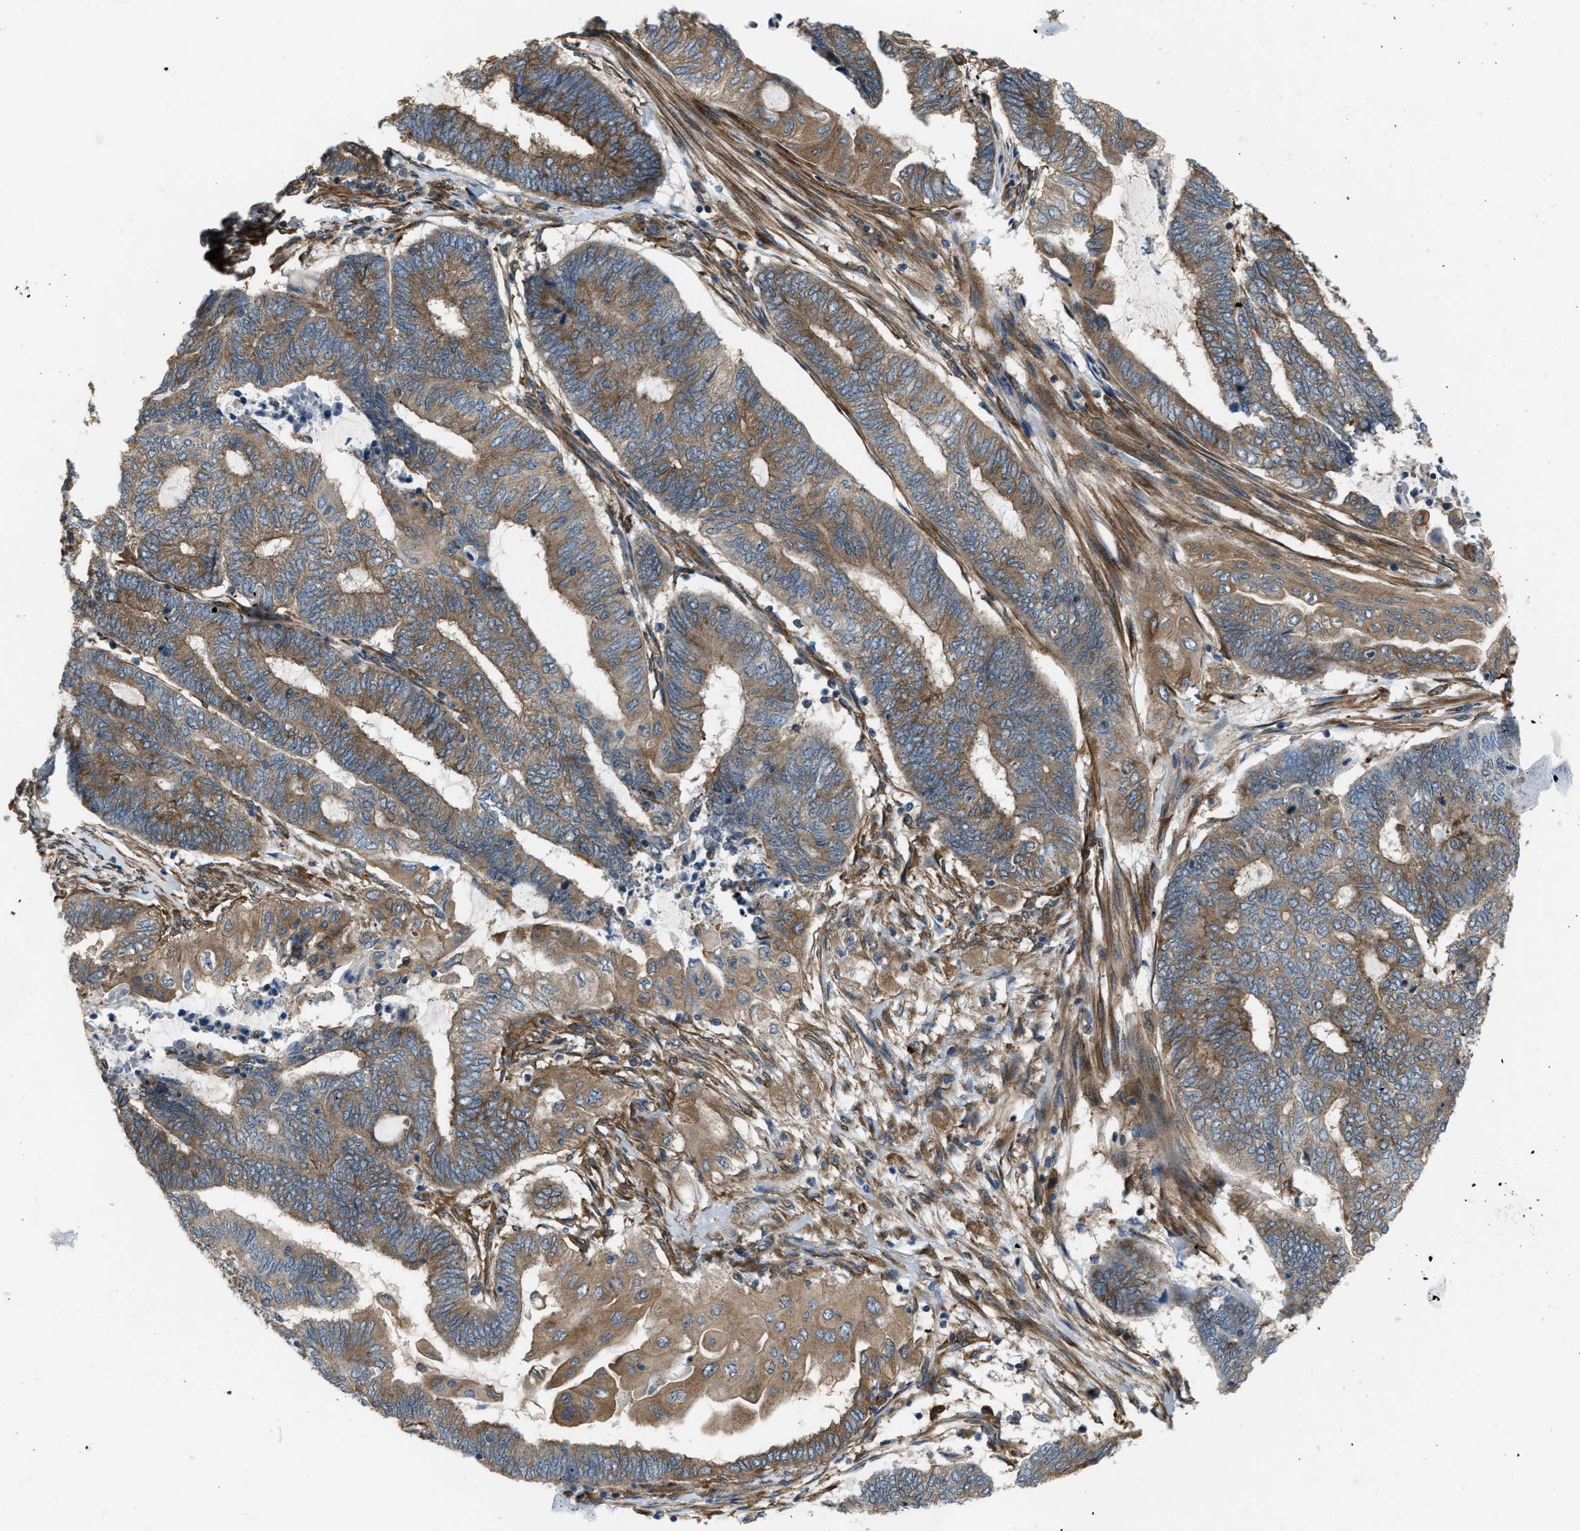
{"staining": {"intensity": "moderate", "quantity": ">75%", "location": "cytoplasmic/membranous"}, "tissue": "endometrial cancer", "cell_type": "Tumor cells", "image_type": "cancer", "snomed": [{"axis": "morphology", "description": "Adenocarcinoma, NOS"}, {"axis": "topography", "description": "Uterus"}, {"axis": "topography", "description": "Endometrium"}], "caption": "A photomicrograph showing moderate cytoplasmic/membranous expression in about >75% of tumor cells in endometrial cancer (adenocarcinoma), as visualized by brown immunohistochemical staining.", "gene": "PICALM", "patient": {"sex": "female", "age": 70}}